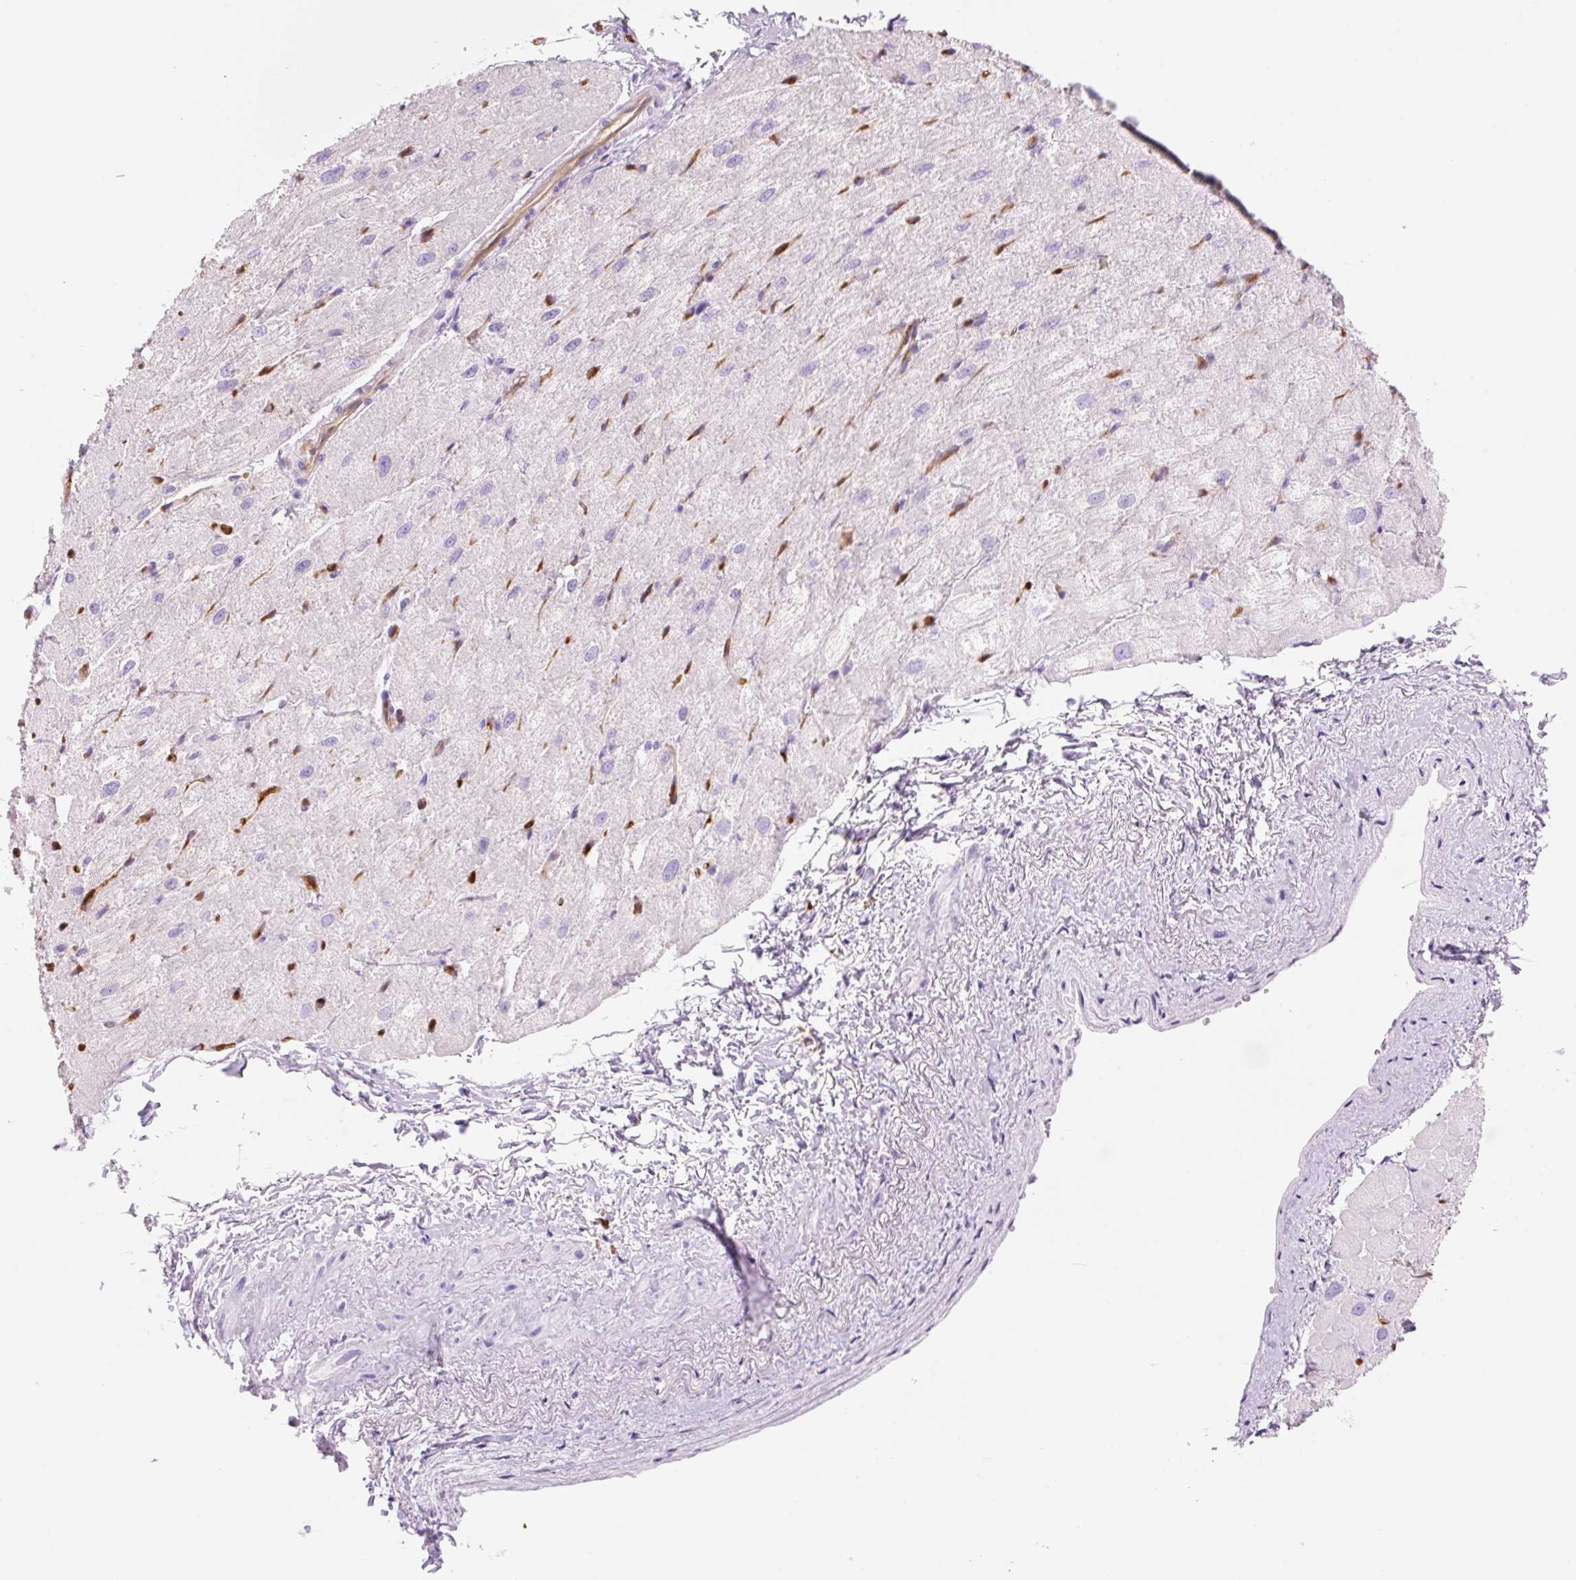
{"staining": {"intensity": "negative", "quantity": "none", "location": "none"}, "tissue": "heart muscle", "cell_type": "Cardiomyocytes", "image_type": "normal", "snomed": [{"axis": "morphology", "description": "Normal tissue, NOS"}, {"axis": "topography", "description": "Heart"}], "caption": "The immunohistochemistry histopathology image has no significant expression in cardiomyocytes of heart muscle. Brightfield microscopy of immunohistochemistry stained with DAB (3,3'-diaminobenzidine) (brown) and hematoxylin (blue), captured at high magnification.", "gene": "FABP5", "patient": {"sex": "male", "age": 62}}